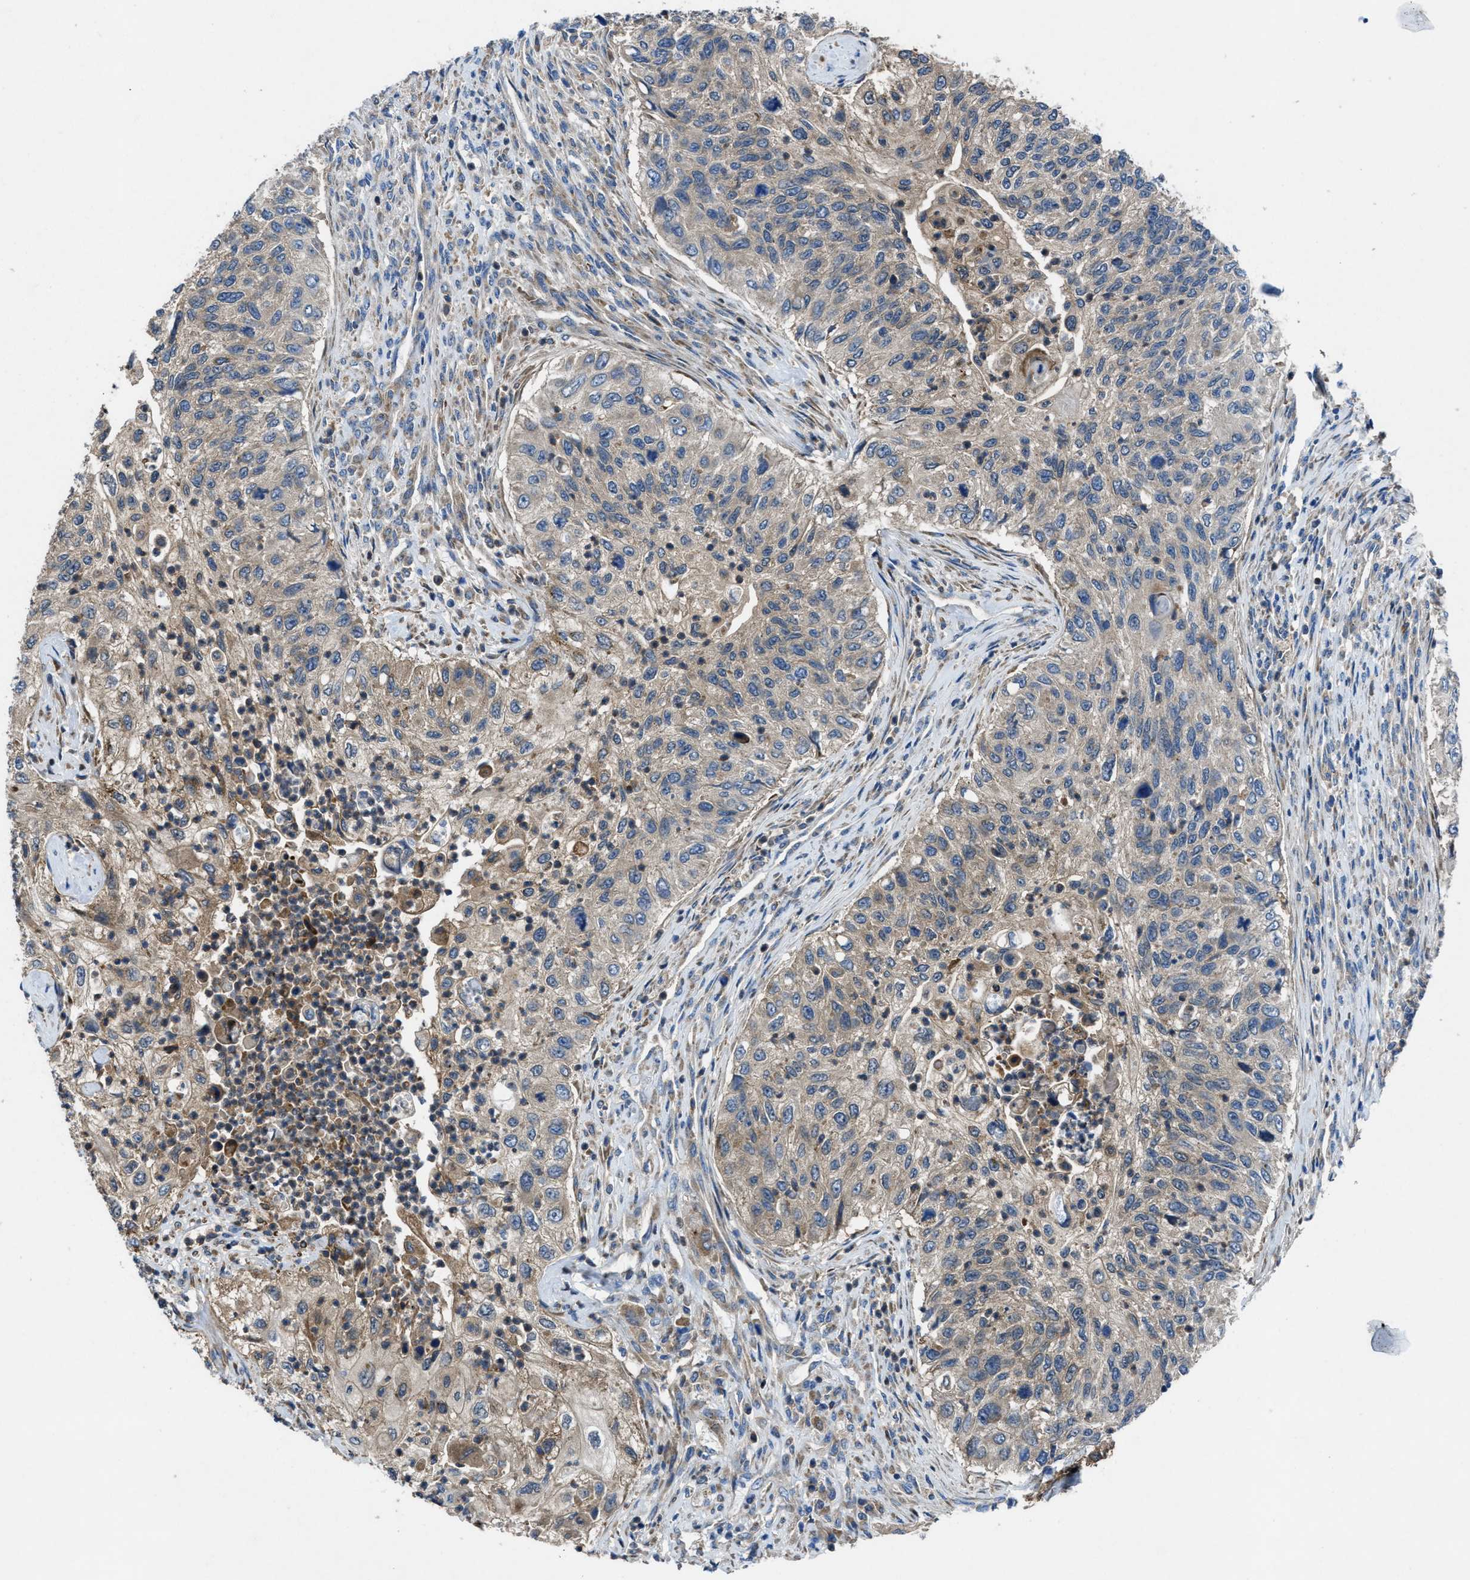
{"staining": {"intensity": "moderate", "quantity": ">75%", "location": "cytoplasmic/membranous"}, "tissue": "urothelial cancer", "cell_type": "Tumor cells", "image_type": "cancer", "snomed": [{"axis": "morphology", "description": "Urothelial carcinoma, High grade"}, {"axis": "topography", "description": "Urinary bladder"}], "caption": "Immunohistochemical staining of urothelial cancer shows medium levels of moderate cytoplasmic/membranous protein staining in about >75% of tumor cells. The protein of interest is shown in brown color, while the nuclei are stained blue.", "gene": "MAP3K20", "patient": {"sex": "female", "age": 60}}